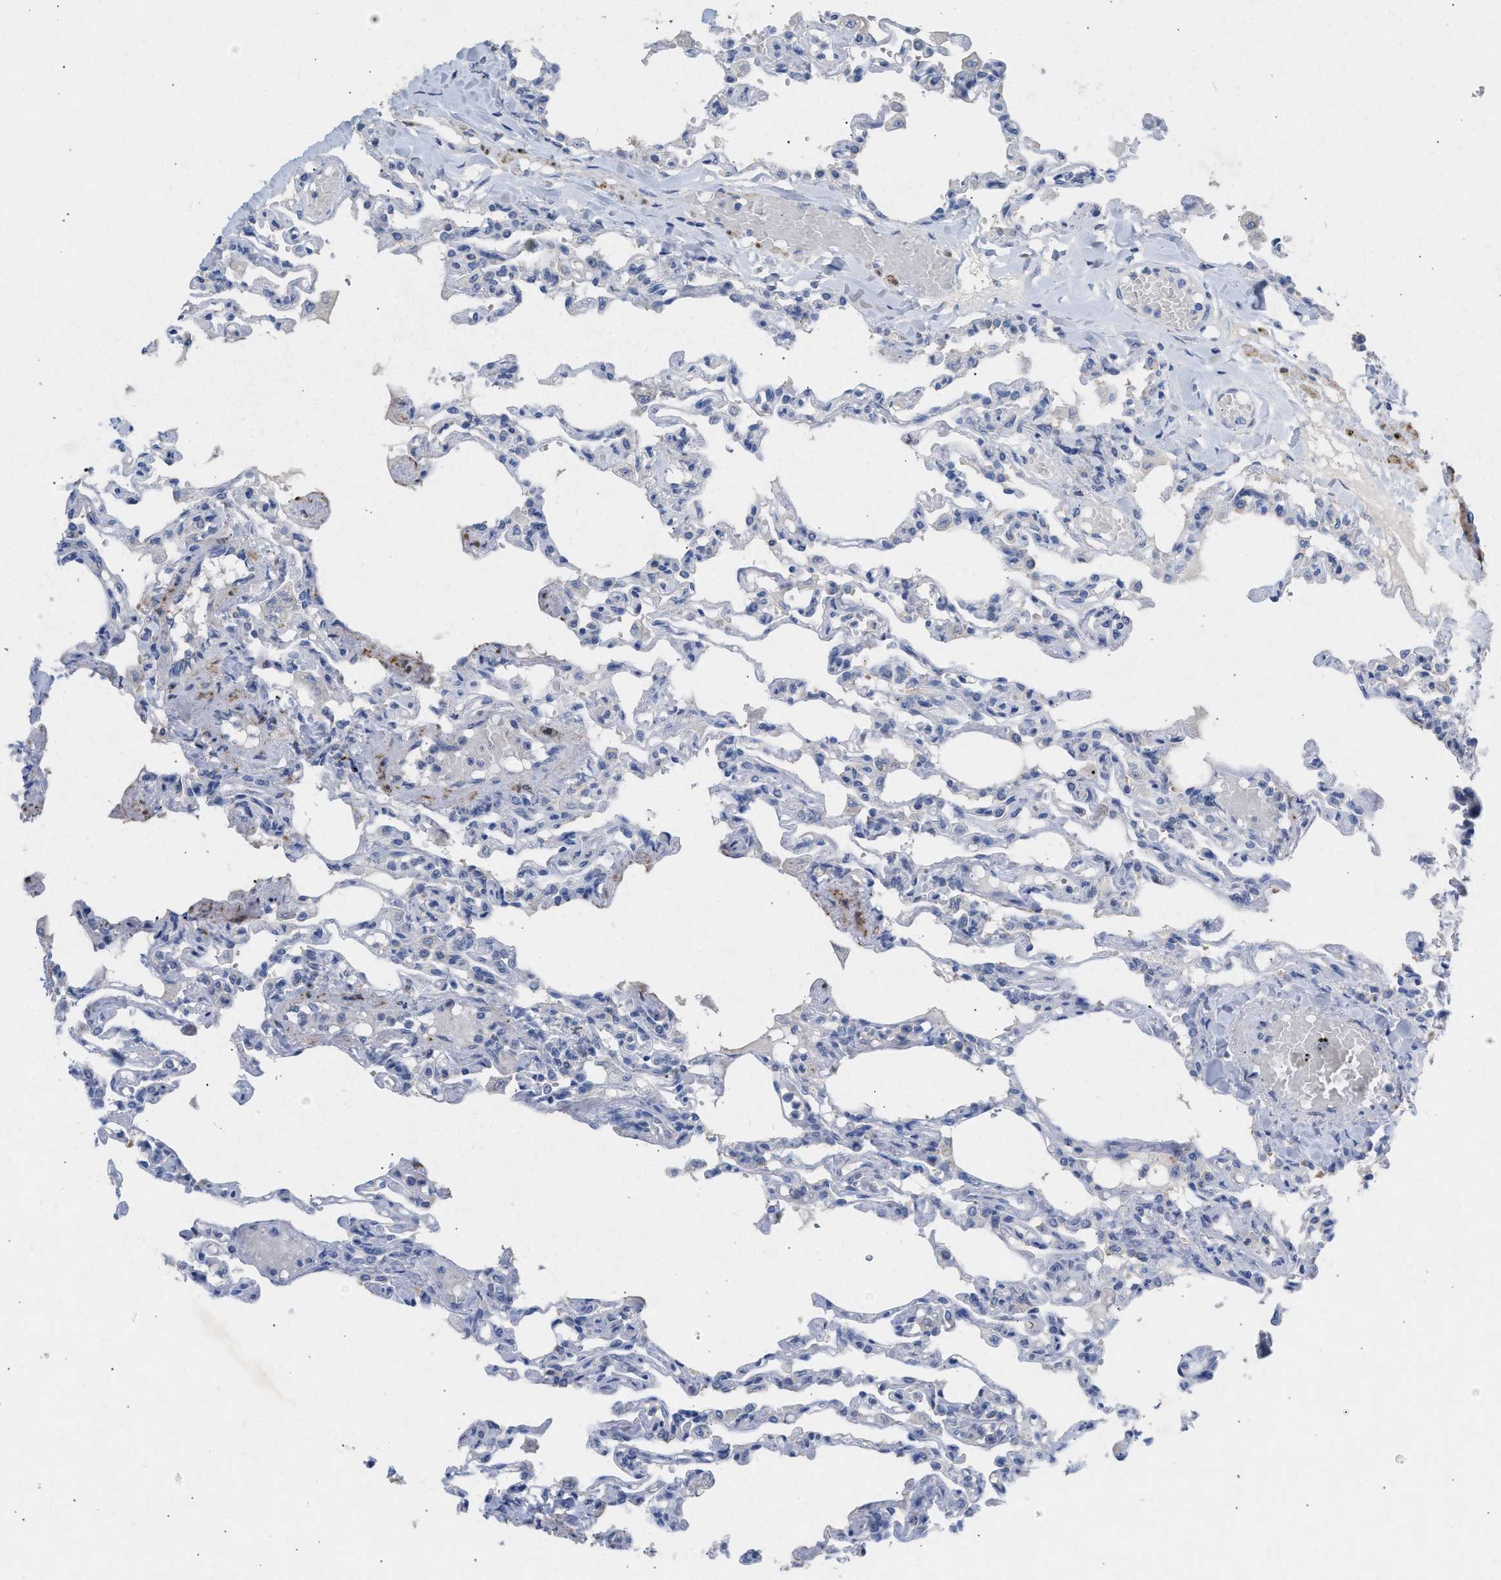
{"staining": {"intensity": "negative", "quantity": "none", "location": "none"}, "tissue": "lung", "cell_type": "Alveolar cells", "image_type": "normal", "snomed": [{"axis": "morphology", "description": "Normal tissue, NOS"}, {"axis": "topography", "description": "Lung"}], "caption": "Immunohistochemistry of normal lung displays no positivity in alveolar cells.", "gene": "SELENOM", "patient": {"sex": "male", "age": 21}}